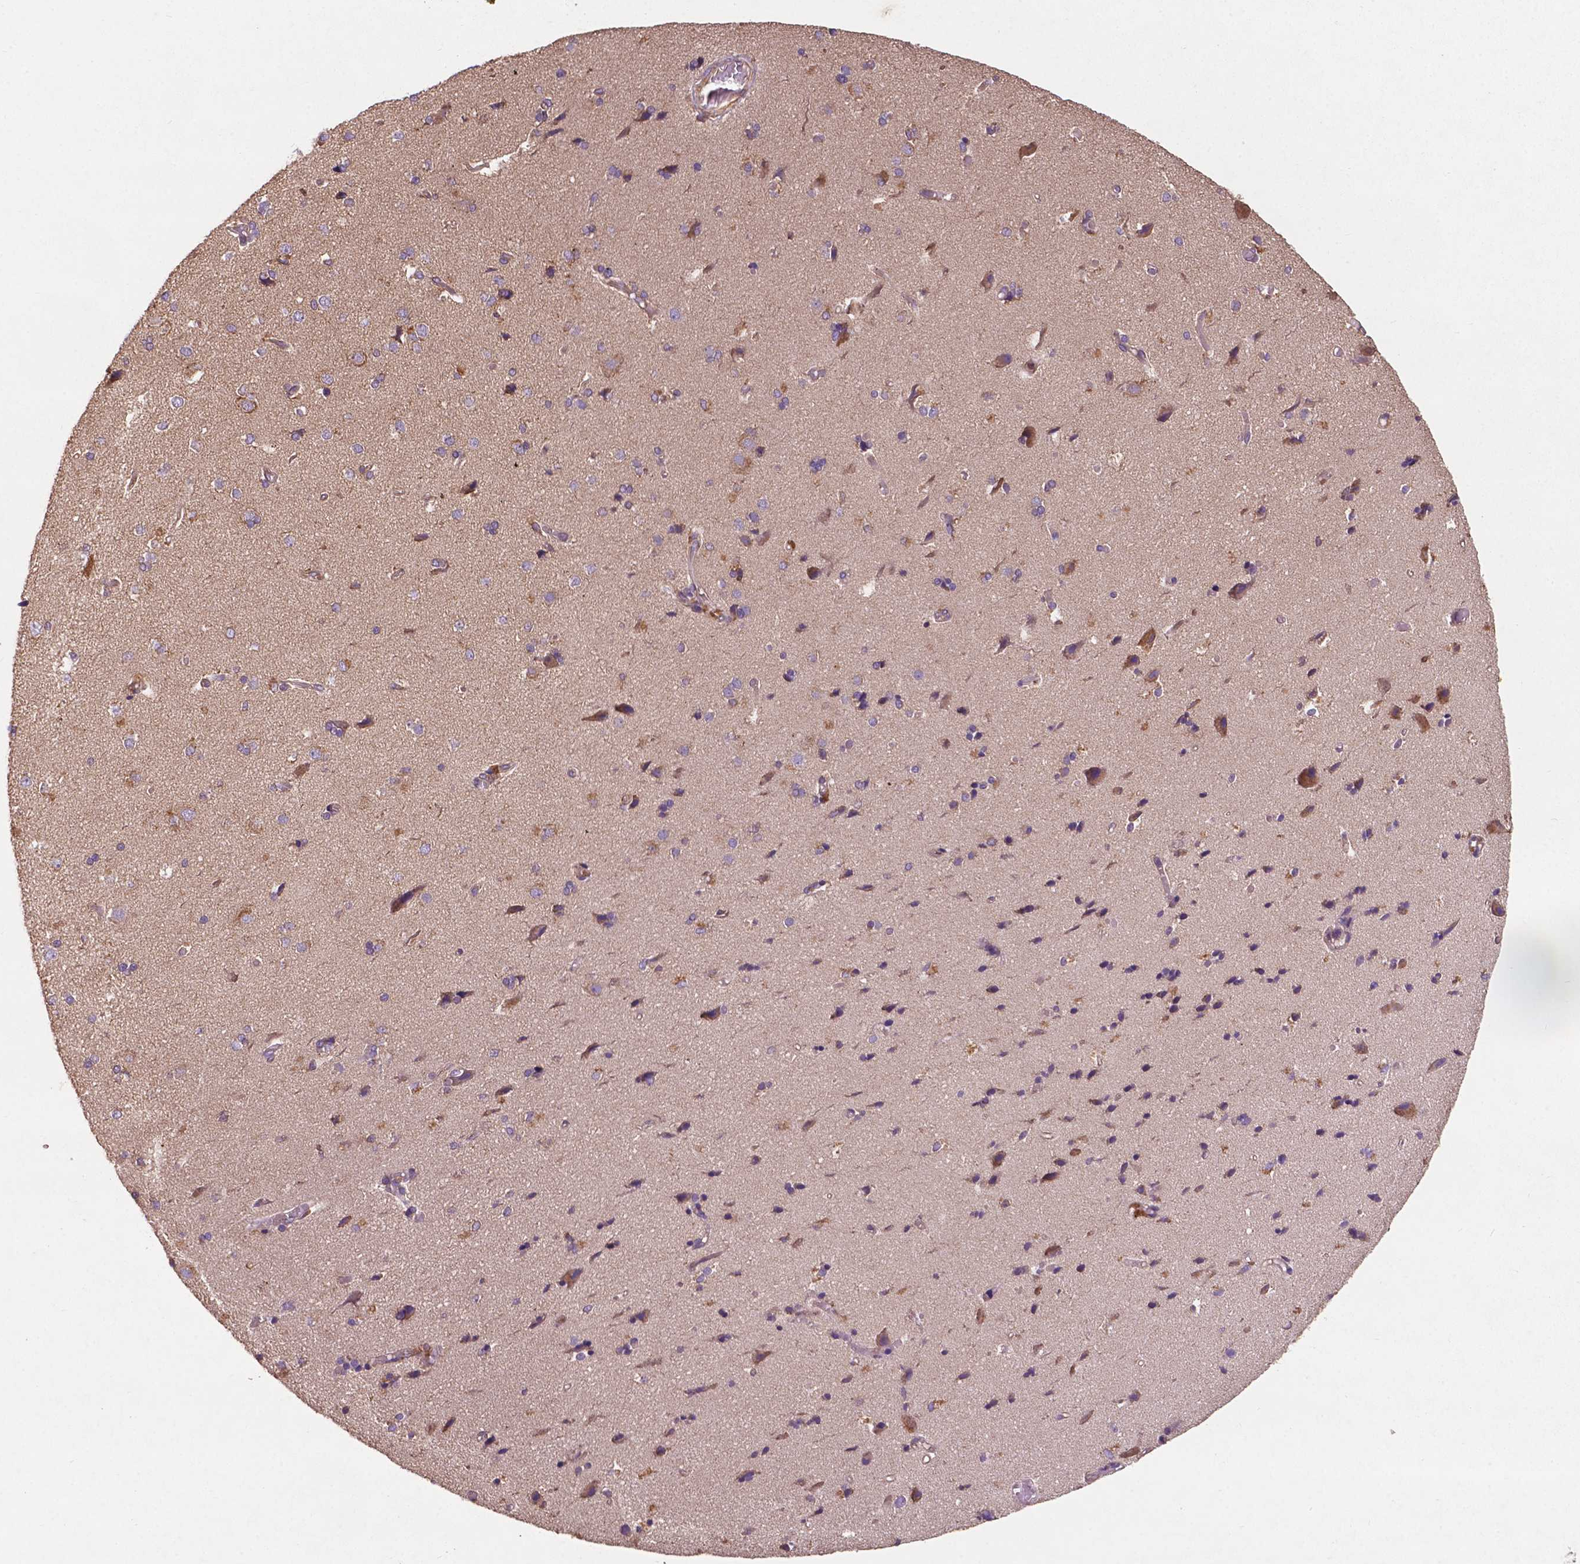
{"staining": {"intensity": "weak", "quantity": "25%-75%", "location": "cytoplasmic/membranous"}, "tissue": "cerebral cortex", "cell_type": "Endothelial cells", "image_type": "normal", "snomed": [{"axis": "morphology", "description": "Normal tissue, NOS"}, {"axis": "morphology", "description": "Glioma, malignant, High grade"}, {"axis": "topography", "description": "Cerebral cortex"}], "caption": "Cerebral cortex was stained to show a protein in brown. There is low levels of weak cytoplasmic/membranous positivity in approximately 25%-75% of endothelial cells.", "gene": "CCDC71L", "patient": {"sex": "male", "age": 71}}